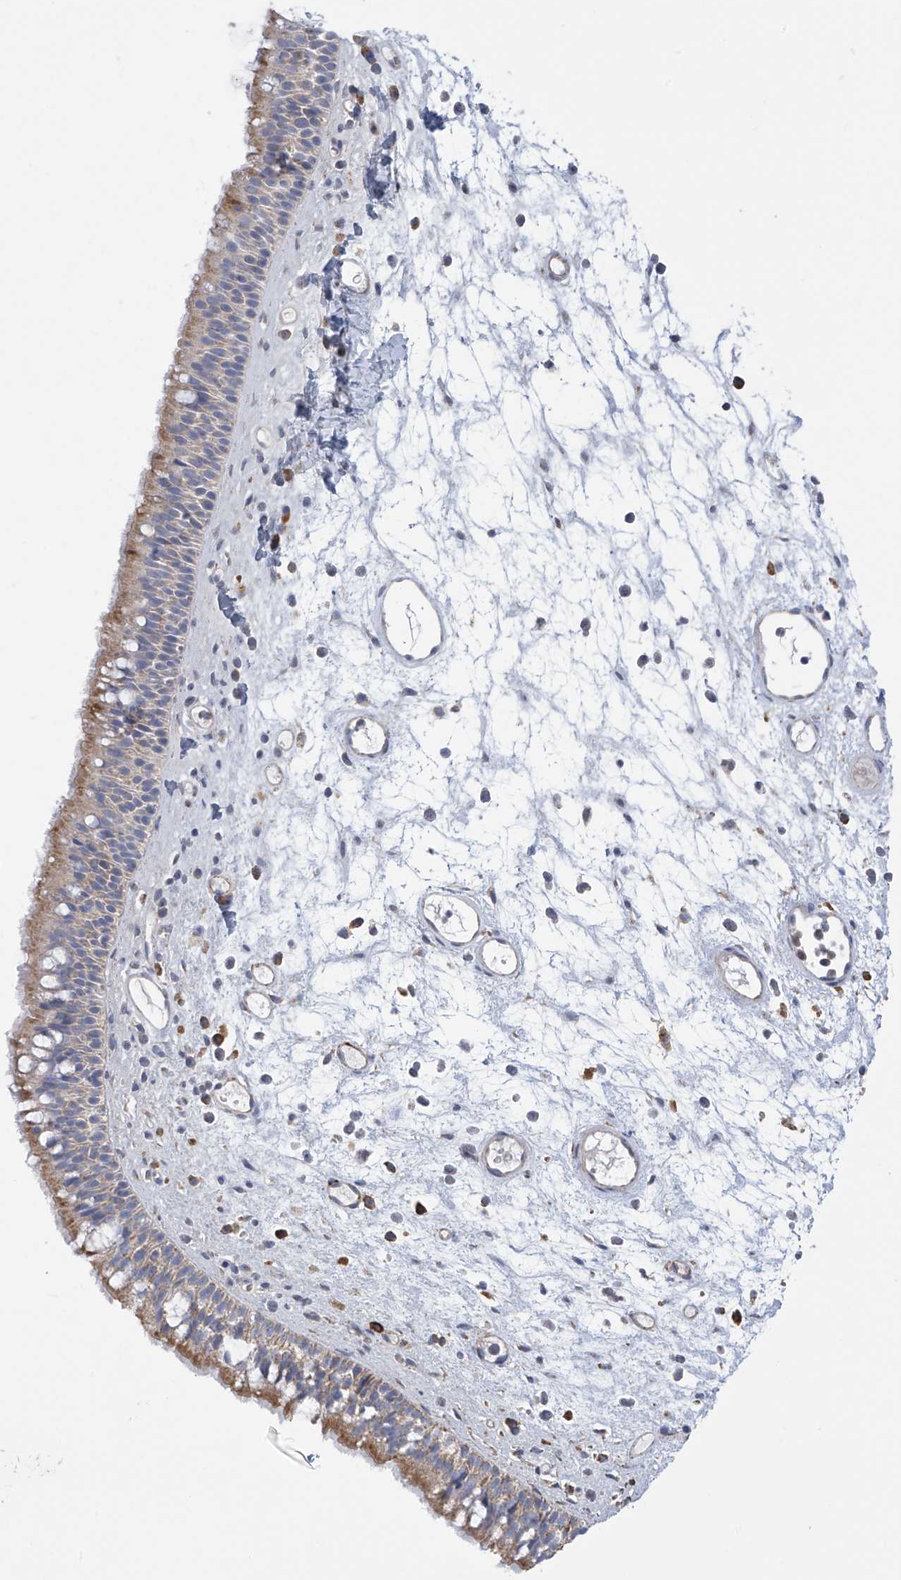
{"staining": {"intensity": "moderate", "quantity": "25%-75%", "location": "cytoplasmic/membranous"}, "tissue": "nasopharynx", "cell_type": "Respiratory epithelial cells", "image_type": "normal", "snomed": [{"axis": "morphology", "description": "Normal tissue, NOS"}, {"axis": "morphology", "description": "Inflammation, NOS"}, {"axis": "morphology", "description": "Malignant melanoma, Metastatic site"}, {"axis": "topography", "description": "Nasopharynx"}], "caption": "Immunohistochemistry photomicrograph of normal nasopharynx stained for a protein (brown), which demonstrates medium levels of moderate cytoplasmic/membranous expression in about 25%-75% of respiratory epithelial cells.", "gene": "SLCO4A1", "patient": {"sex": "male", "age": 70}}